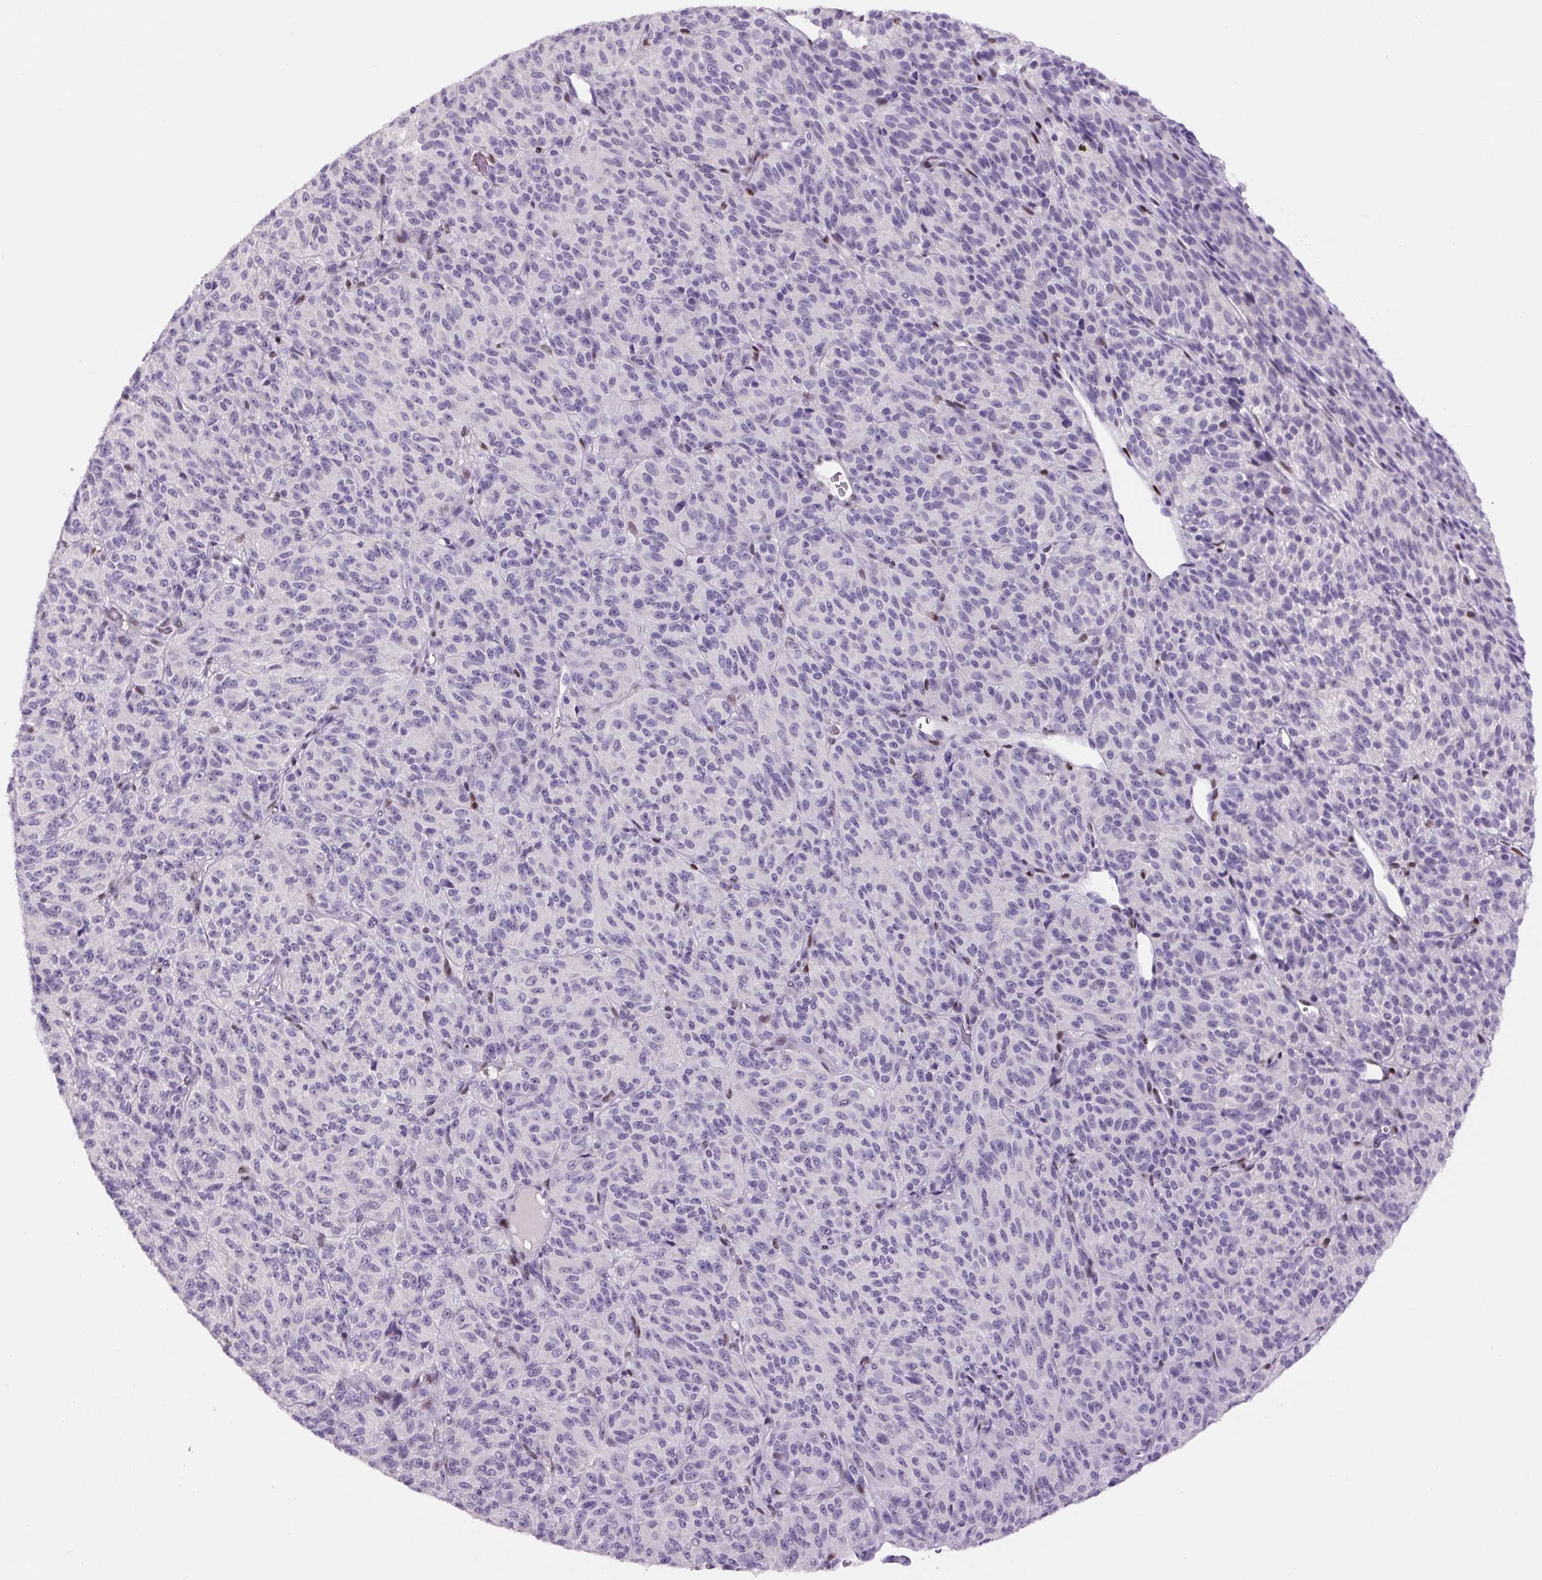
{"staining": {"intensity": "negative", "quantity": "none", "location": "none"}, "tissue": "melanoma", "cell_type": "Tumor cells", "image_type": "cancer", "snomed": [{"axis": "morphology", "description": "Malignant melanoma, Metastatic site"}, {"axis": "topography", "description": "Brain"}], "caption": "Tumor cells show no significant positivity in malignant melanoma (metastatic site).", "gene": "SIX1", "patient": {"sex": "female", "age": 56}}